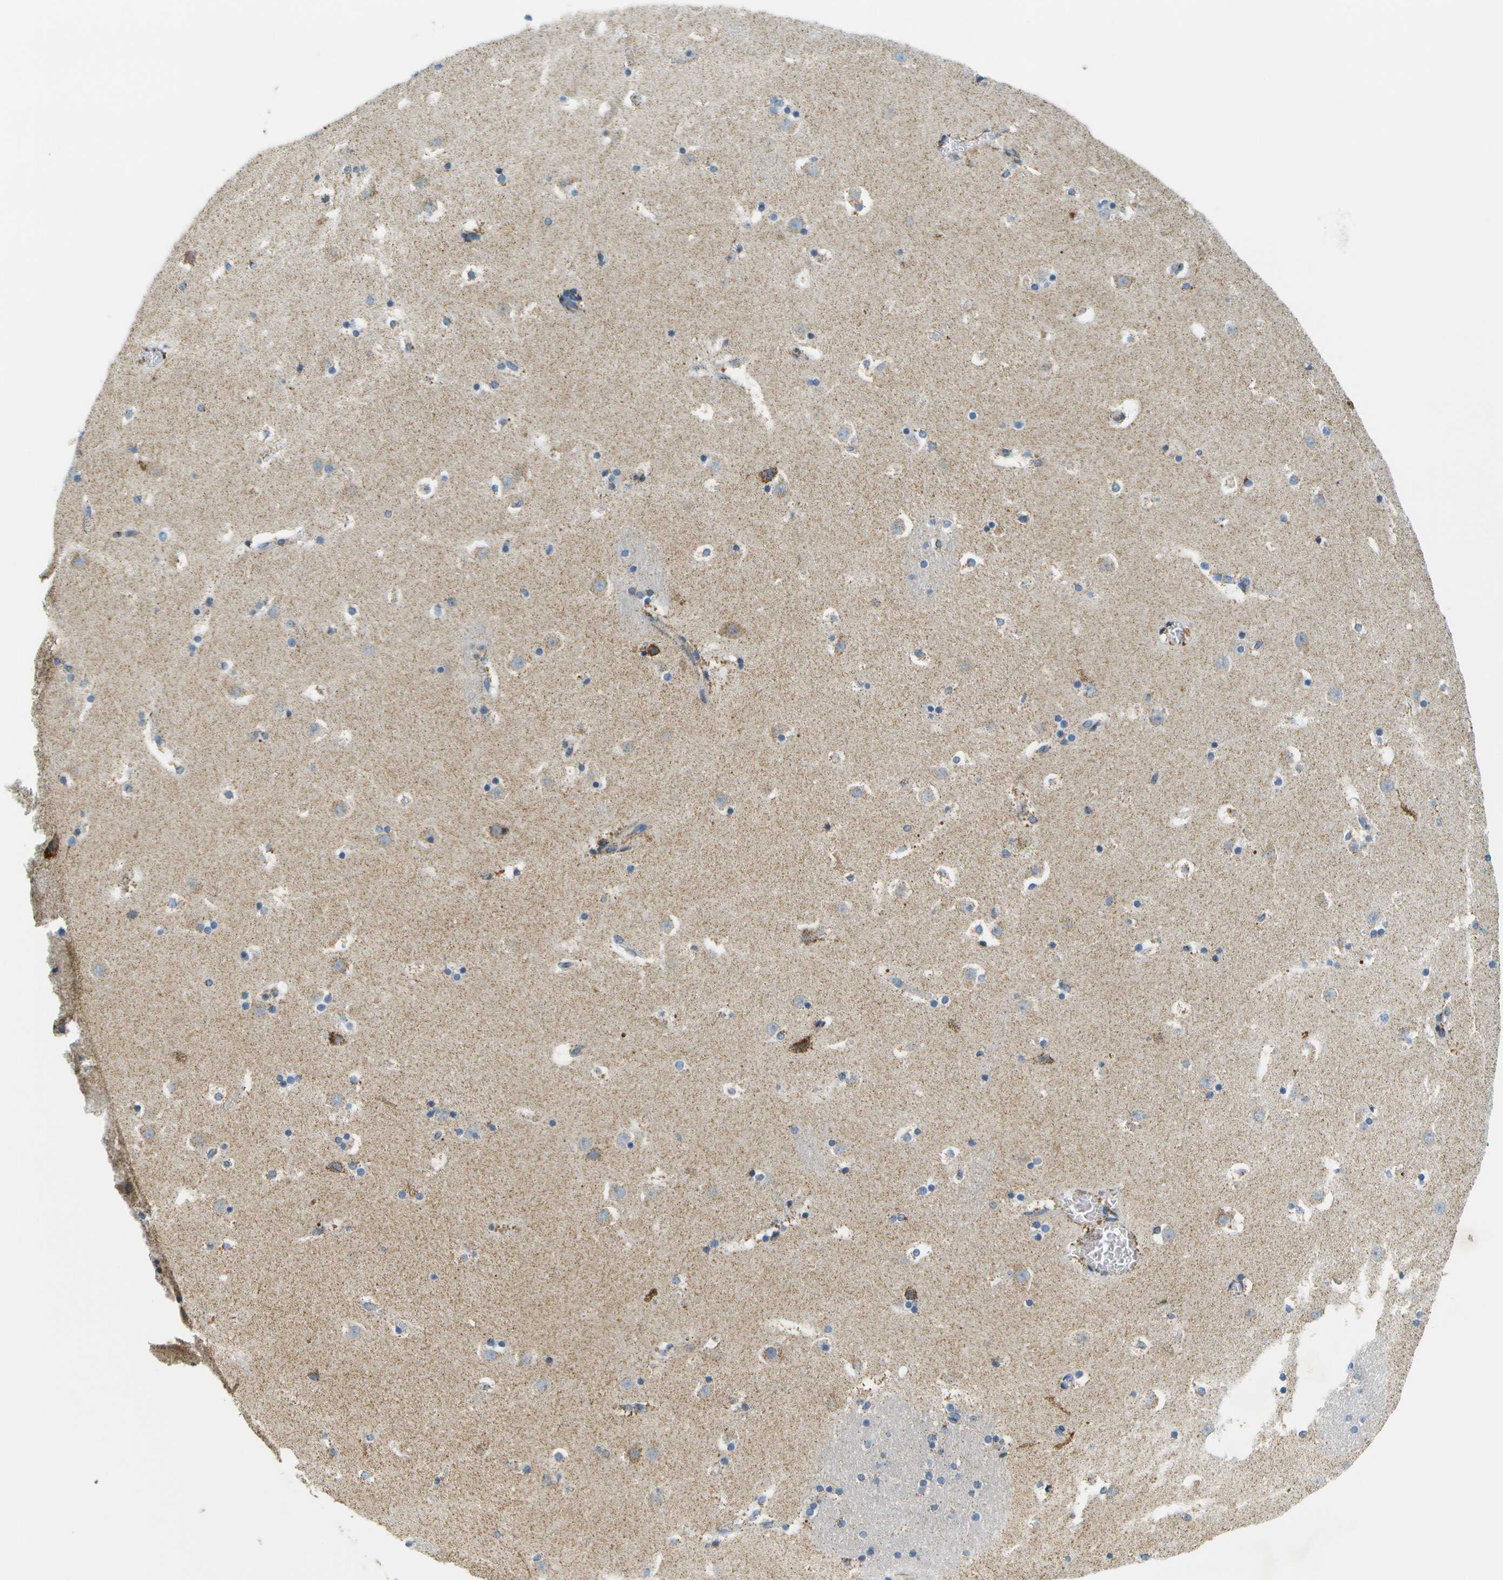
{"staining": {"intensity": "moderate", "quantity": "<25%", "location": "cytoplasmic/membranous"}, "tissue": "caudate", "cell_type": "Glial cells", "image_type": "normal", "snomed": [{"axis": "morphology", "description": "Normal tissue, NOS"}, {"axis": "topography", "description": "Lateral ventricle wall"}], "caption": "Immunohistochemical staining of normal caudate reveals moderate cytoplasmic/membranous protein positivity in about <25% of glial cells. The protein of interest is shown in brown color, while the nuclei are stained blue.", "gene": "HLCS", "patient": {"sex": "male", "age": 45}}